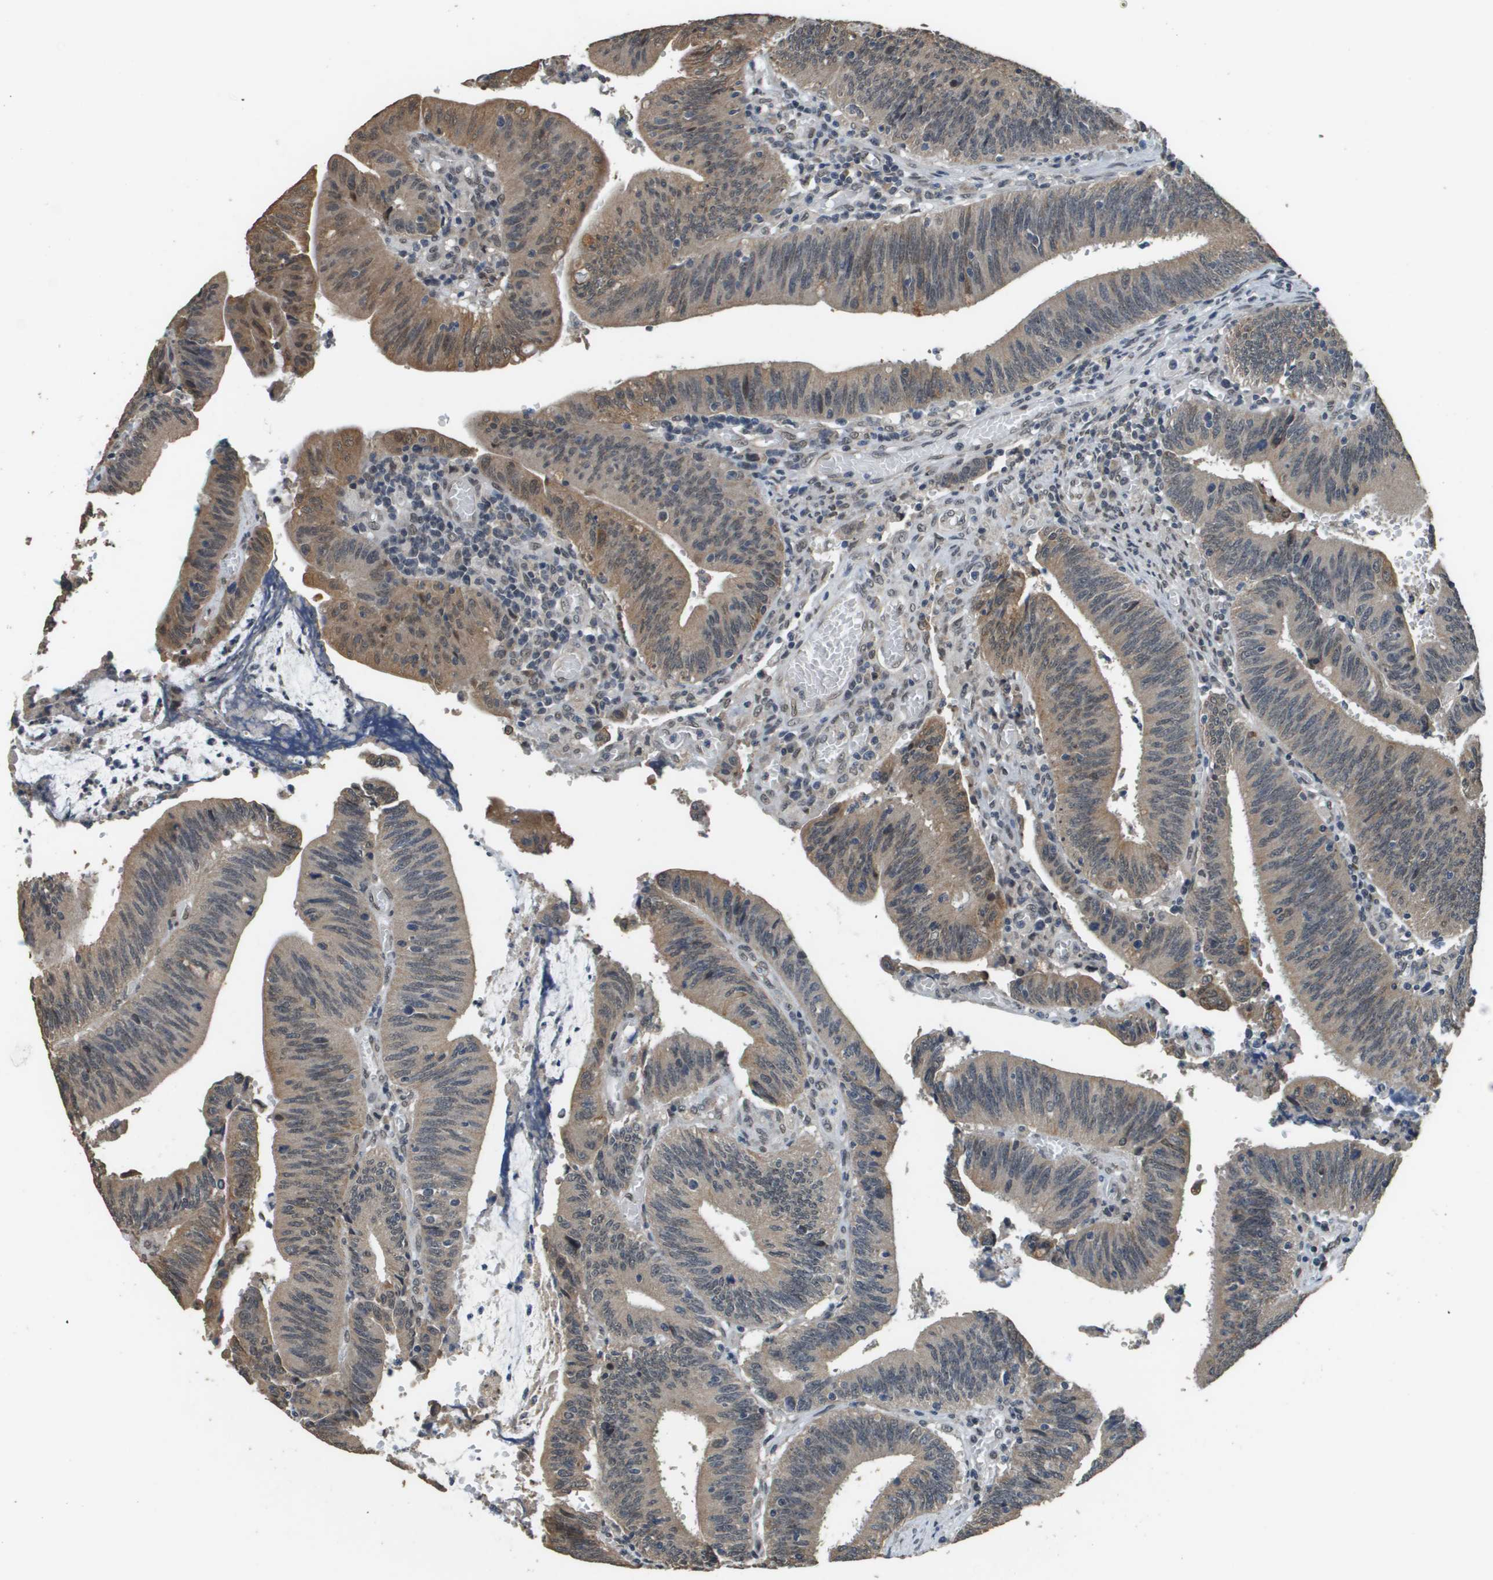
{"staining": {"intensity": "weak", "quantity": ">75%", "location": "cytoplasmic/membranous"}, "tissue": "colorectal cancer", "cell_type": "Tumor cells", "image_type": "cancer", "snomed": [{"axis": "morphology", "description": "Normal tissue, NOS"}, {"axis": "morphology", "description": "Adenocarcinoma, NOS"}, {"axis": "topography", "description": "Rectum"}], "caption": "Weak cytoplasmic/membranous positivity is seen in about >75% of tumor cells in adenocarcinoma (colorectal).", "gene": "FANCC", "patient": {"sex": "female", "age": 66}}